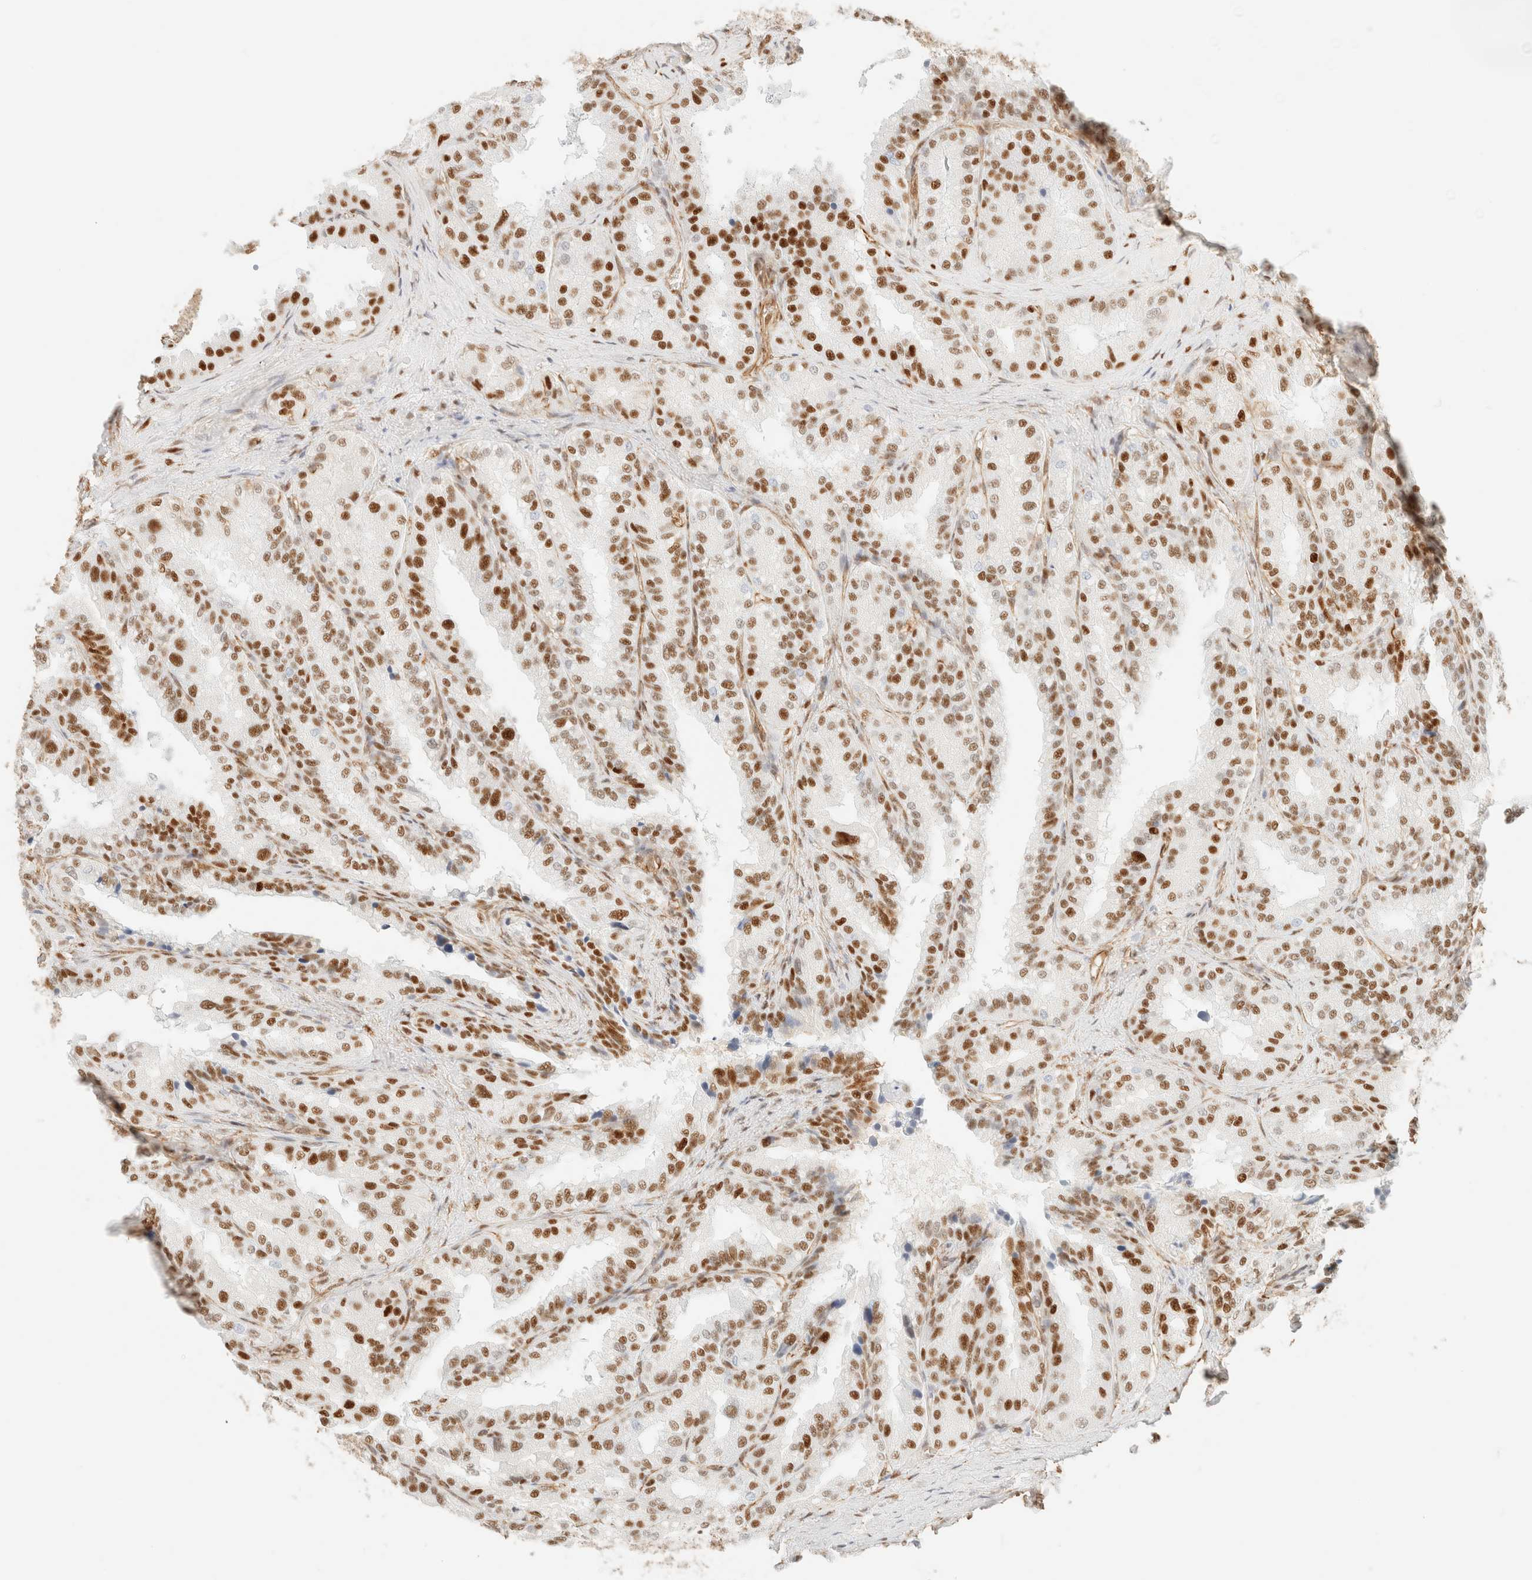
{"staining": {"intensity": "strong", "quantity": ">75%", "location": "nuclear"}, "tissue": "seminal vesicle", "cell_type": "Glandular cells", "image_type": "normal", "snomed": [{"axis": "morphology", "description": "Normal tissue, NOS"}, {"axis": "topography", "description": "Prostate"}, {"axis": "topography", "description": "Seminal veicle"}], "caption": "Glandular cells show high levels of strong nuclear staining in approximately >75% of cells in unremarkable seminal vesicle. The protein is shown in brown color, while the nuclei are stained blue.", "gene": "ZSCAN18", "patient": {"sex": "male", "age": 51}}